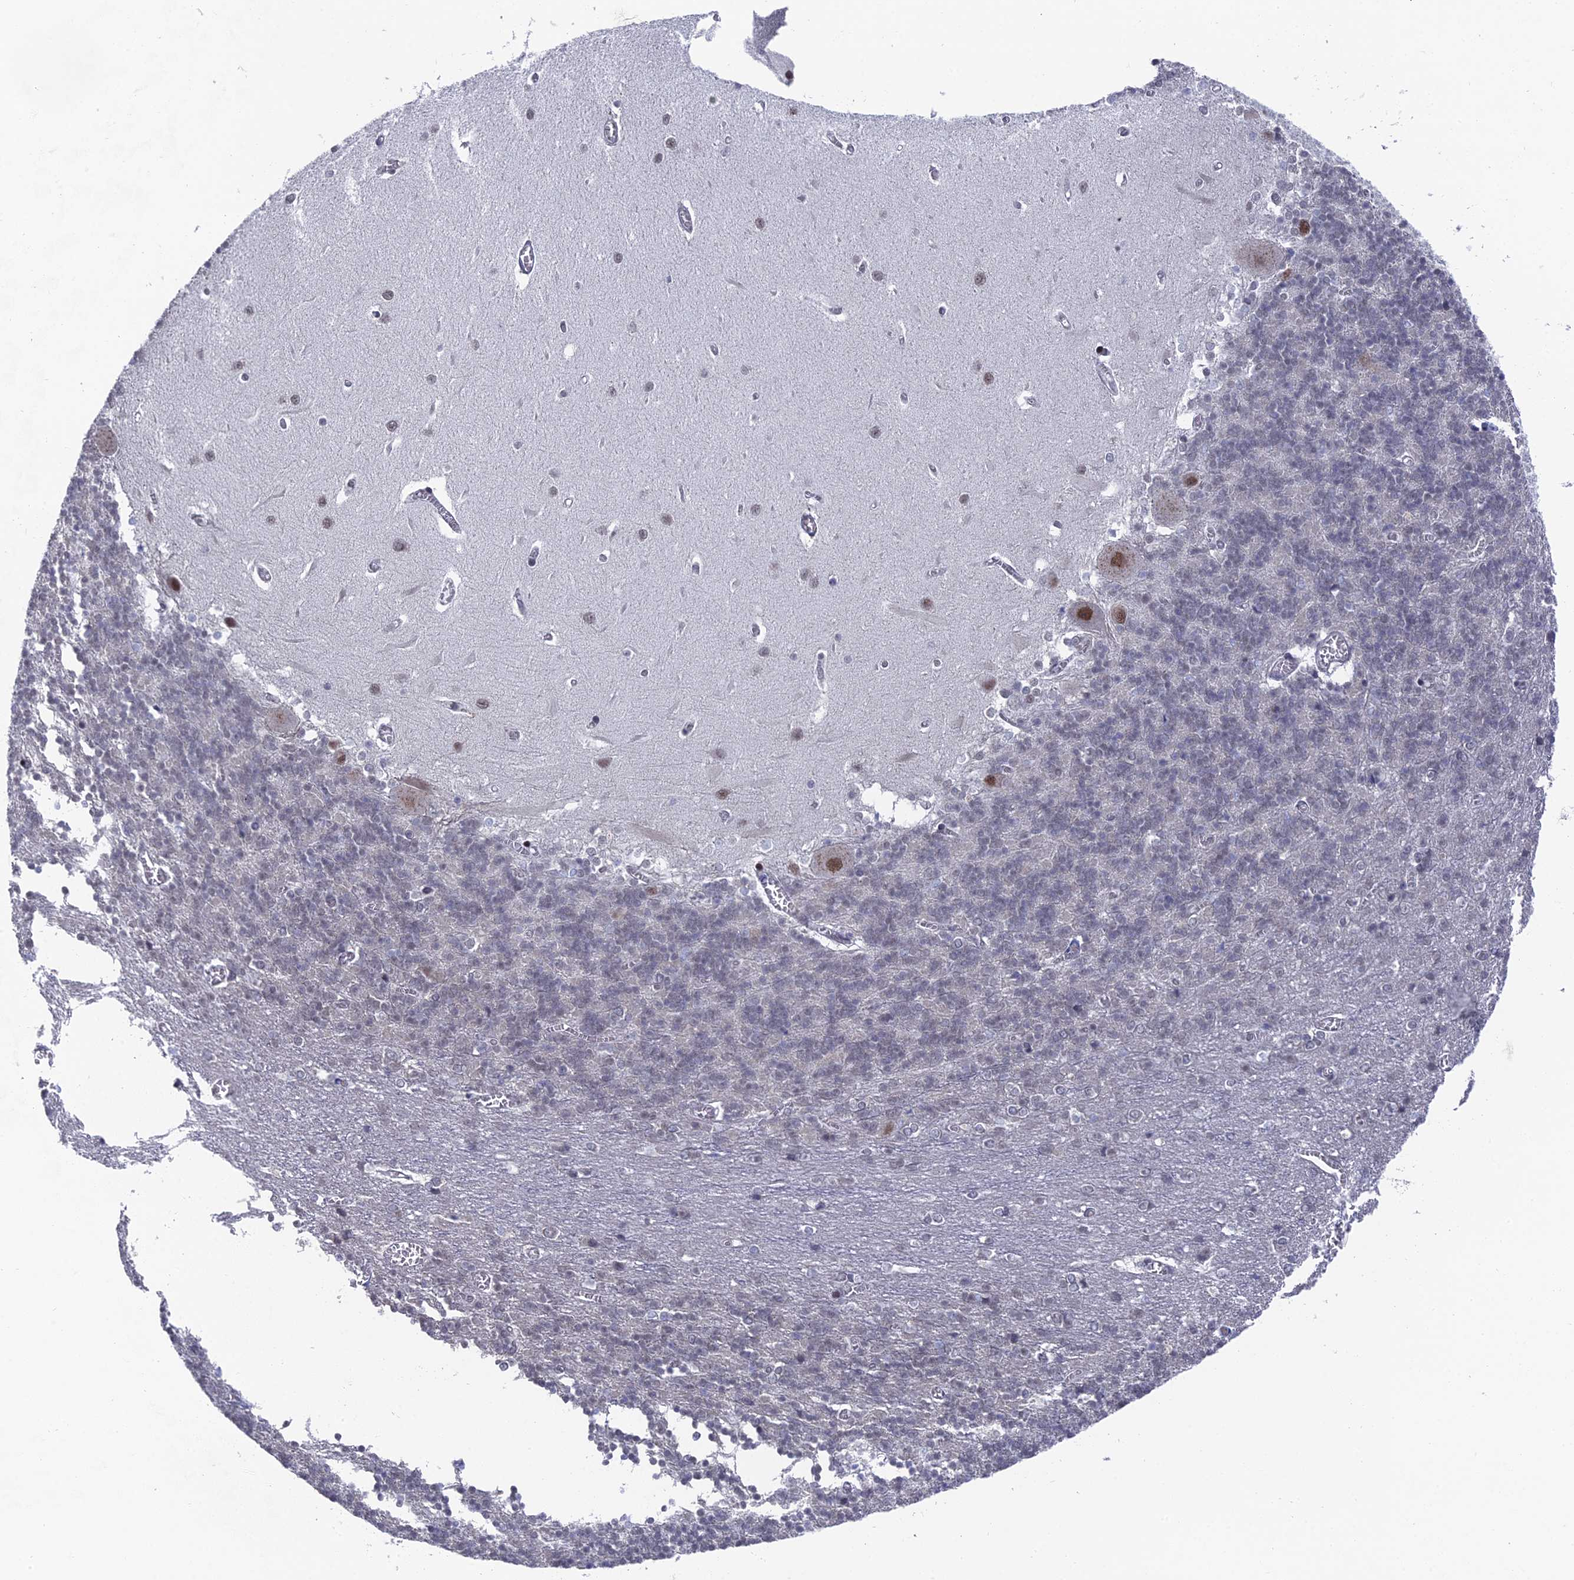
{"staining": {"intensity": "weak", "quantity": "<25%", "location": "nuclear"}, "tissue": "cerebellum", "cell_type": "Cells in granular layer", "image_type": "normal", "snomed": [{"axis": "morphology", "description": "Normal tissue, NOS"}, {"axis": "topography", "description": "Cerebellum"}], "caption": "The photomicrograph demonstrates no staining of cells in granular layer in benign cerebellum.", "gene": "FHIP2A", "patient": {"sex": "male", "age": 37}}